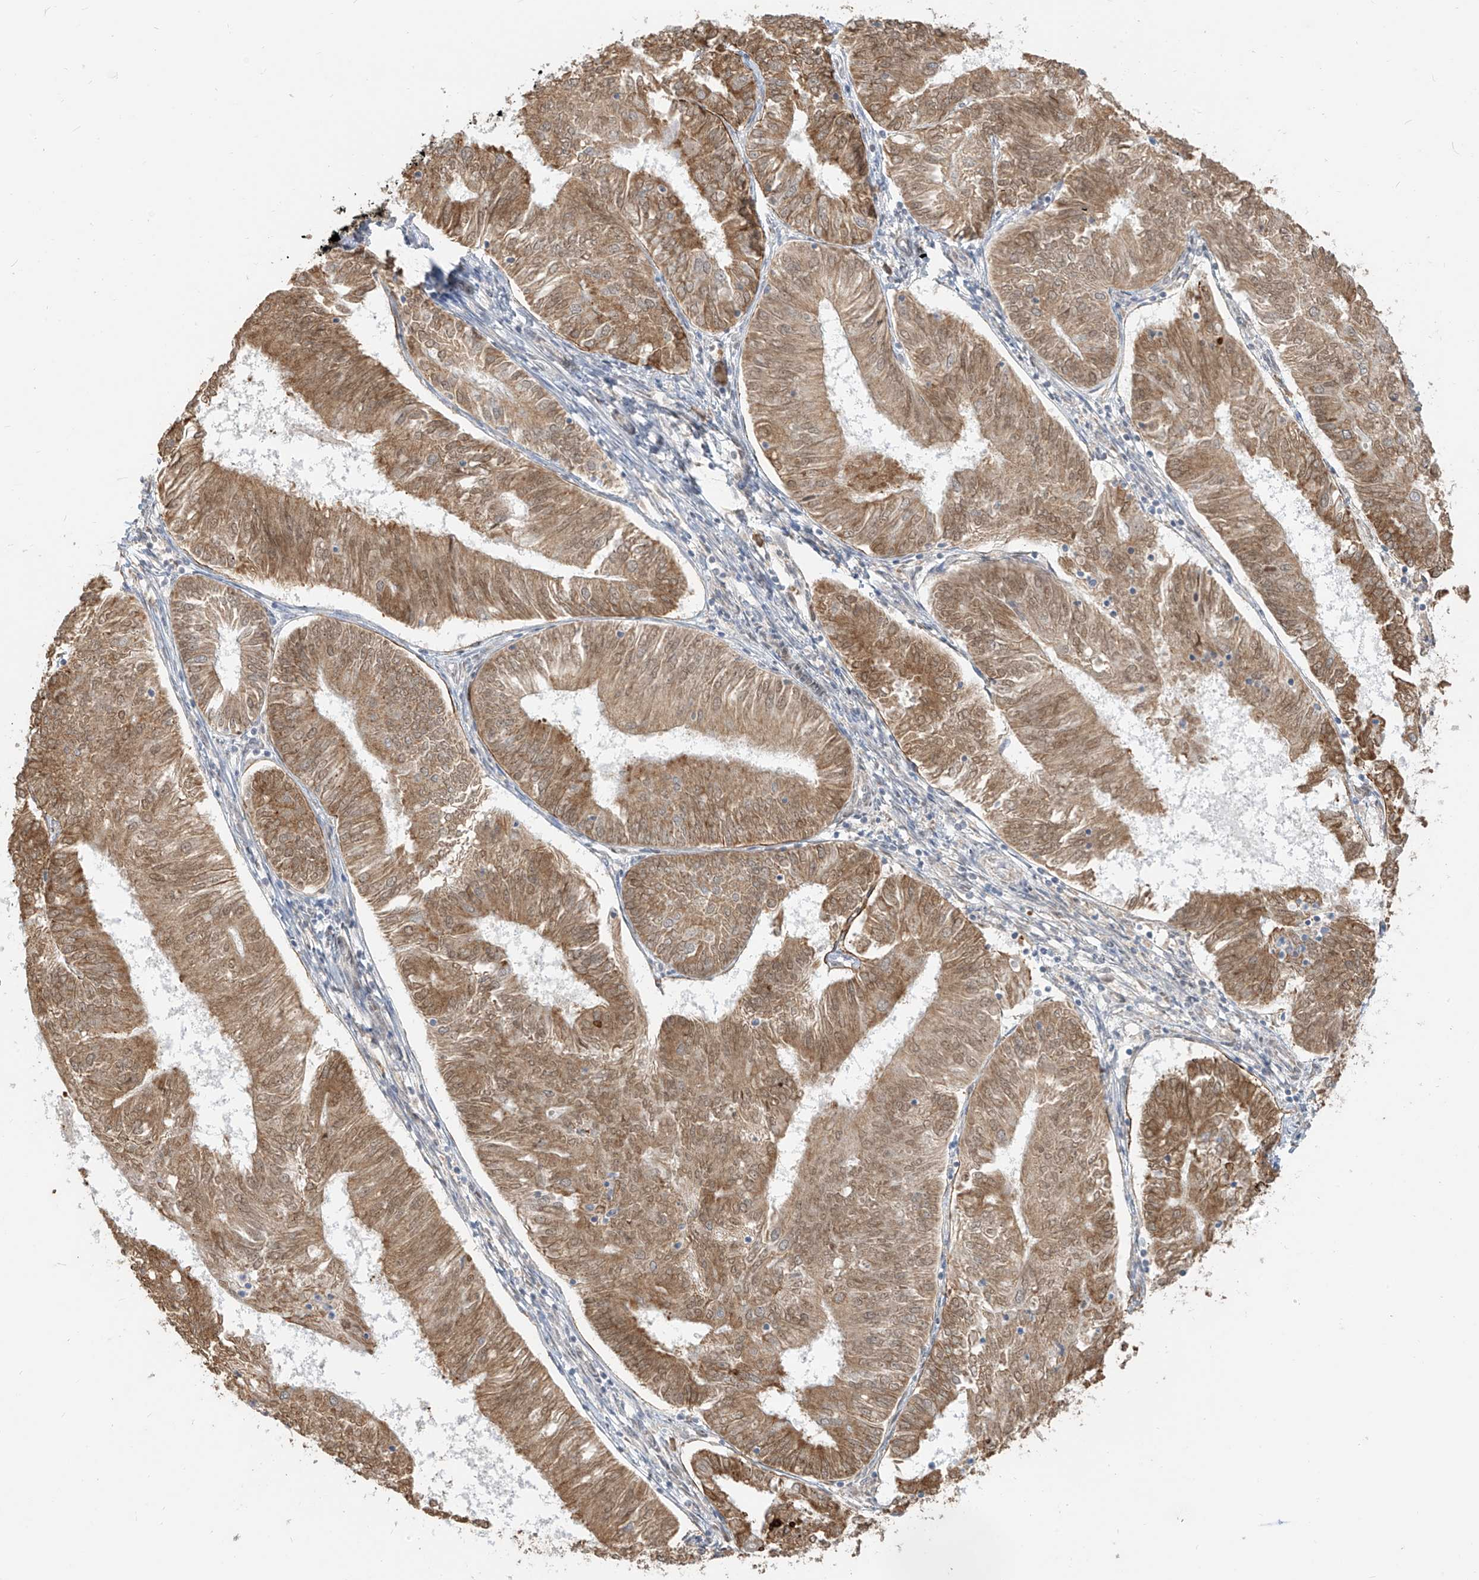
{"staining": {"intensity": "moderate", "quantity": ">75%", "location": "cytoplasmic/membranous,nuclear"}, "tissue": "endometrial cancer", "cell_type": "Tumor cells", "image_type": "cancer", "snomed": [{"axis": "morphology", "description": "Adenocarcinoma, NOS"}, {"axis": "topography", "description": "Endometrium"}], "caption": "A histopathology image showing moderate cytoplasmic/membranous and nuclear positivity in approximately >75% of tumor cells in adenocarcinoma (endometrial), as visualized by brown immunohistochemical staining.", "gene": "ZMYM2", "patient": {"sex": "female", "age": 58}}